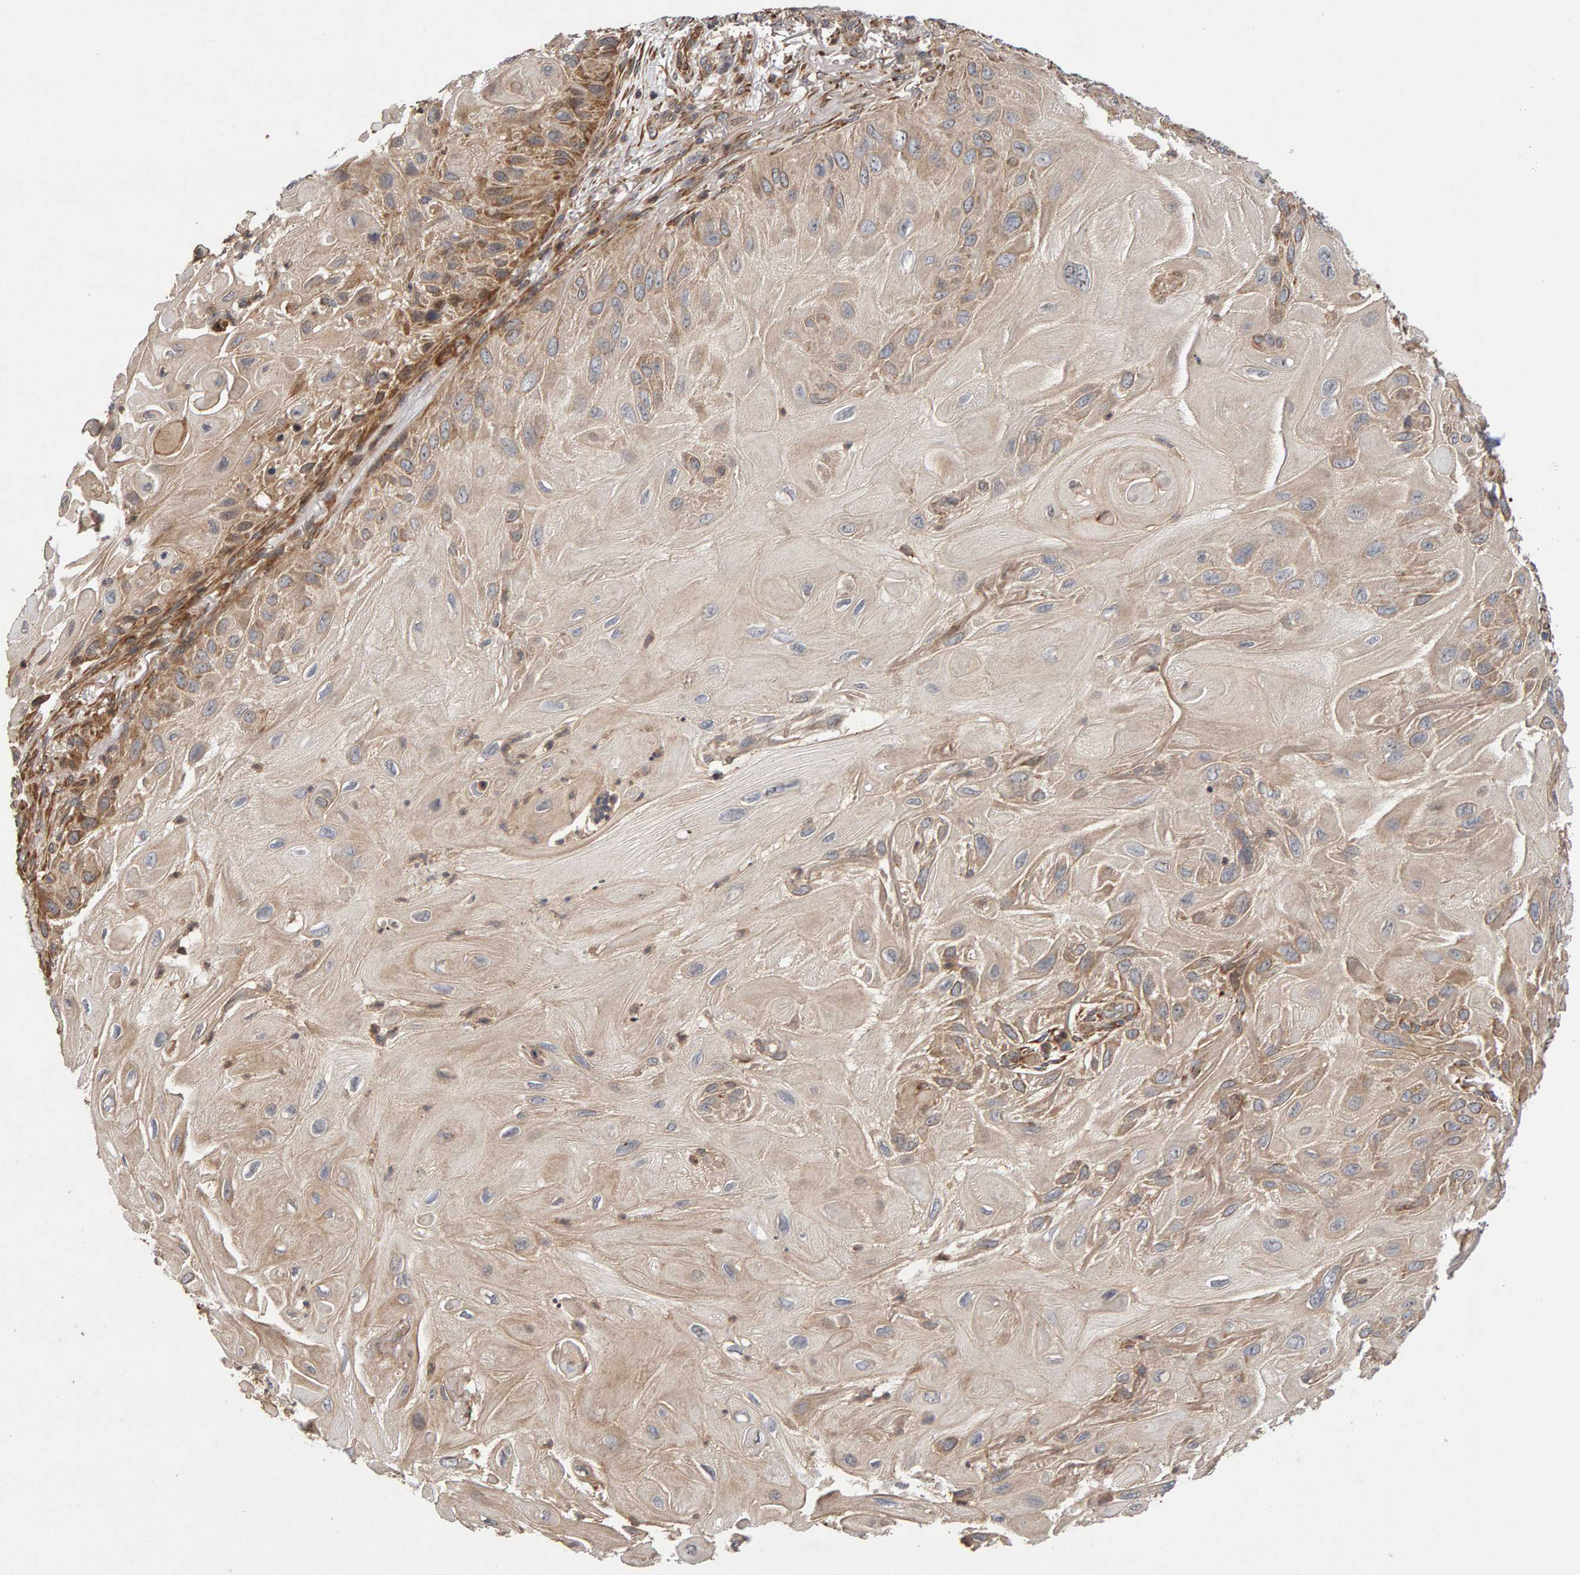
{"staining": {"intensity": "moderate", "quantity": "<25%", "location": "cytoplasmic/membranous"}, "tissue": "skin cancer", "cell_type": "Tumor cells", "image_type": "cancer", "snomed": [{"axis": "morphology", "description": "Squamous cell carcinoma, NOS"}, {"axis": "topography", "description": "Skin"}], "caption": "A low amount of moderate cytoplasmic/membranous positivity is identified in about <25% of tumor cells in skin cancer (squamous cell carcinoma) tissue. (brown staining indicates protein expression, while blue staining denotes nuclei).", "gene": "LZTS1", "patient": {"sex": "female", "age": 77}}